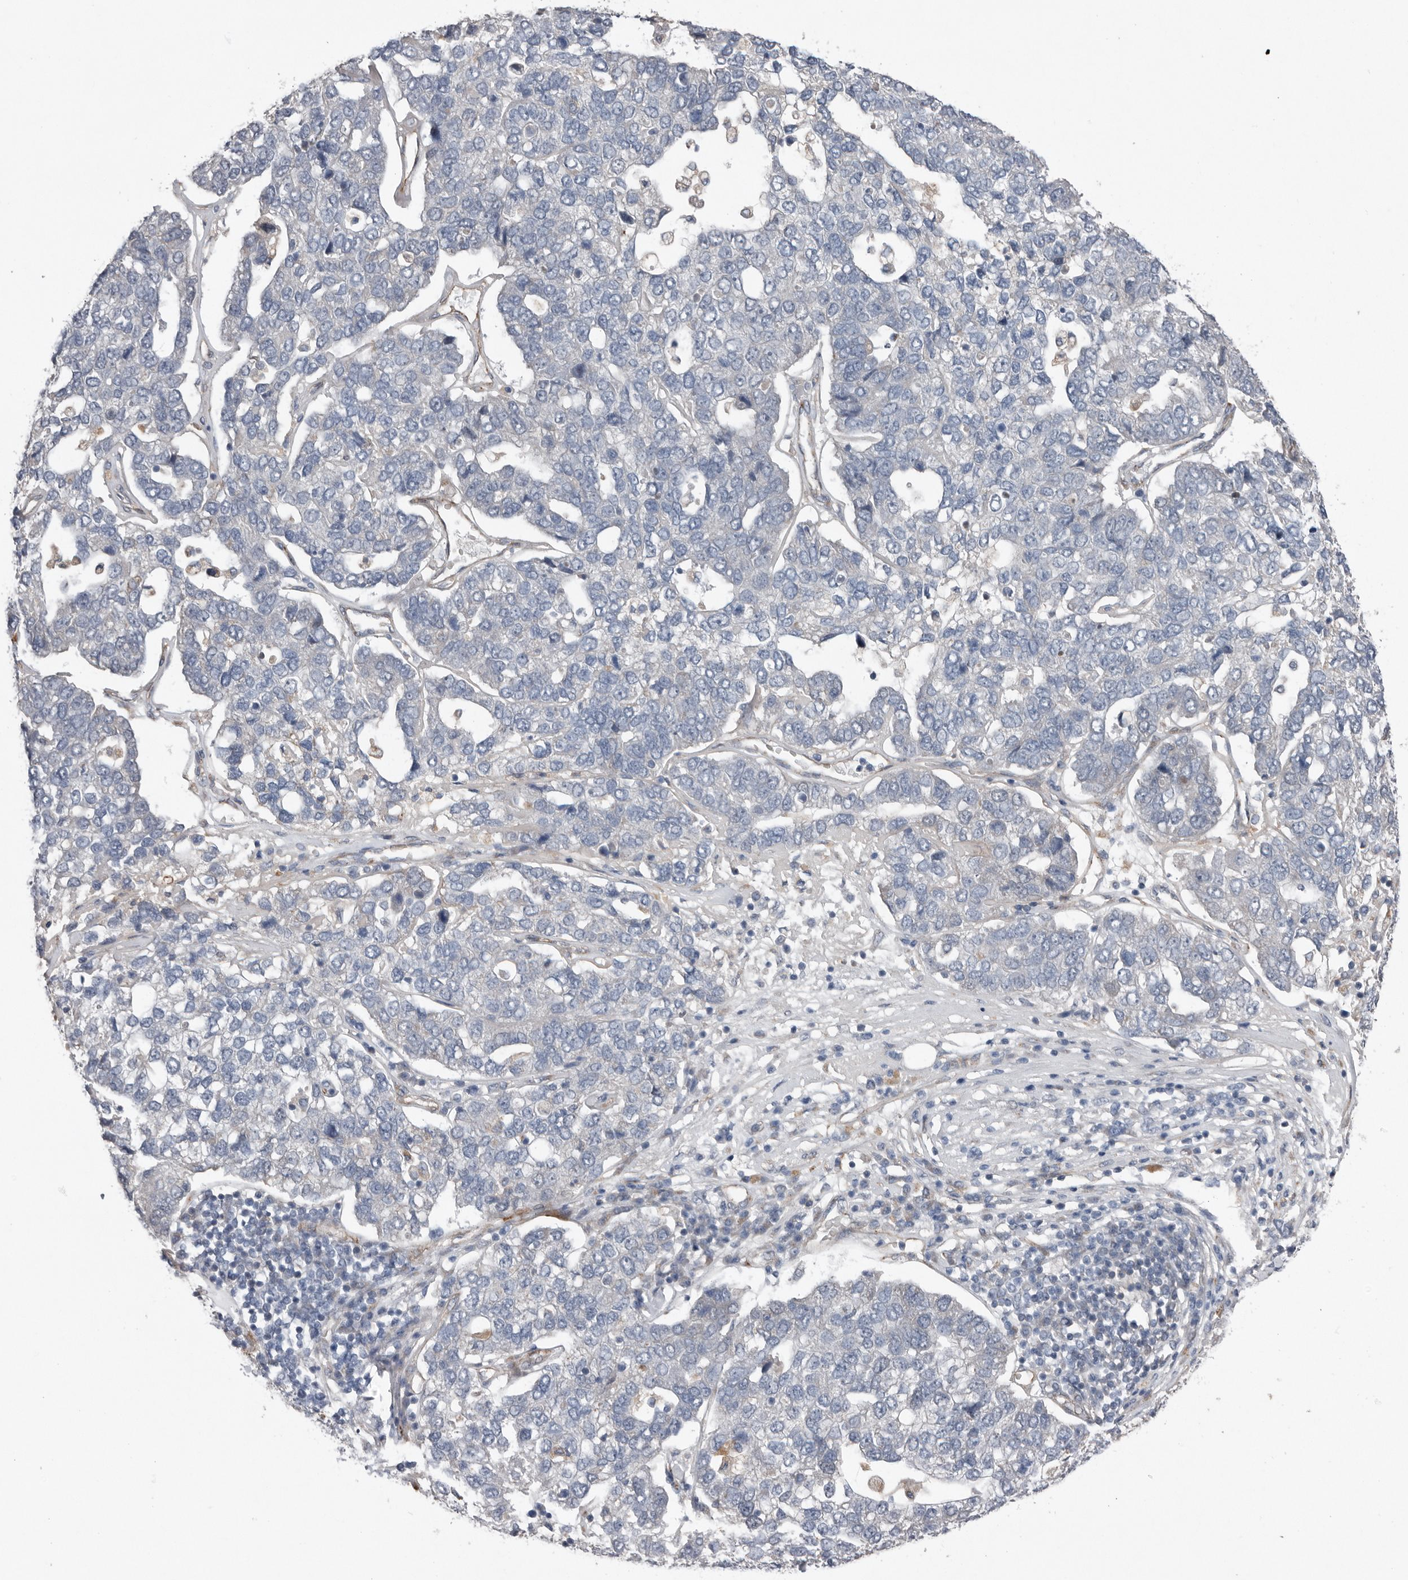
{"staining": {"intensity": "negative", "quantity": "none", "location": "none"}, "tissue": "pancreatic cancer", "cell_type": "Tumor cells", "image_type": "cancer", "snomed": [{"axis": "morphology", "description": "Adenocarcinoma, NOS"}, {"axis": "topography", "description": "Pancreas"}], "caption": "High magnification brightfield microscopy of pancreatic cancer stained with DAB (3,3'-diaminobenzidine) (brown) and counterstained with hematoxylin (blue): tumor cells show no significant expression.", "gene": "RANBP17", "patient": {"sex": "female", "age": 61}}